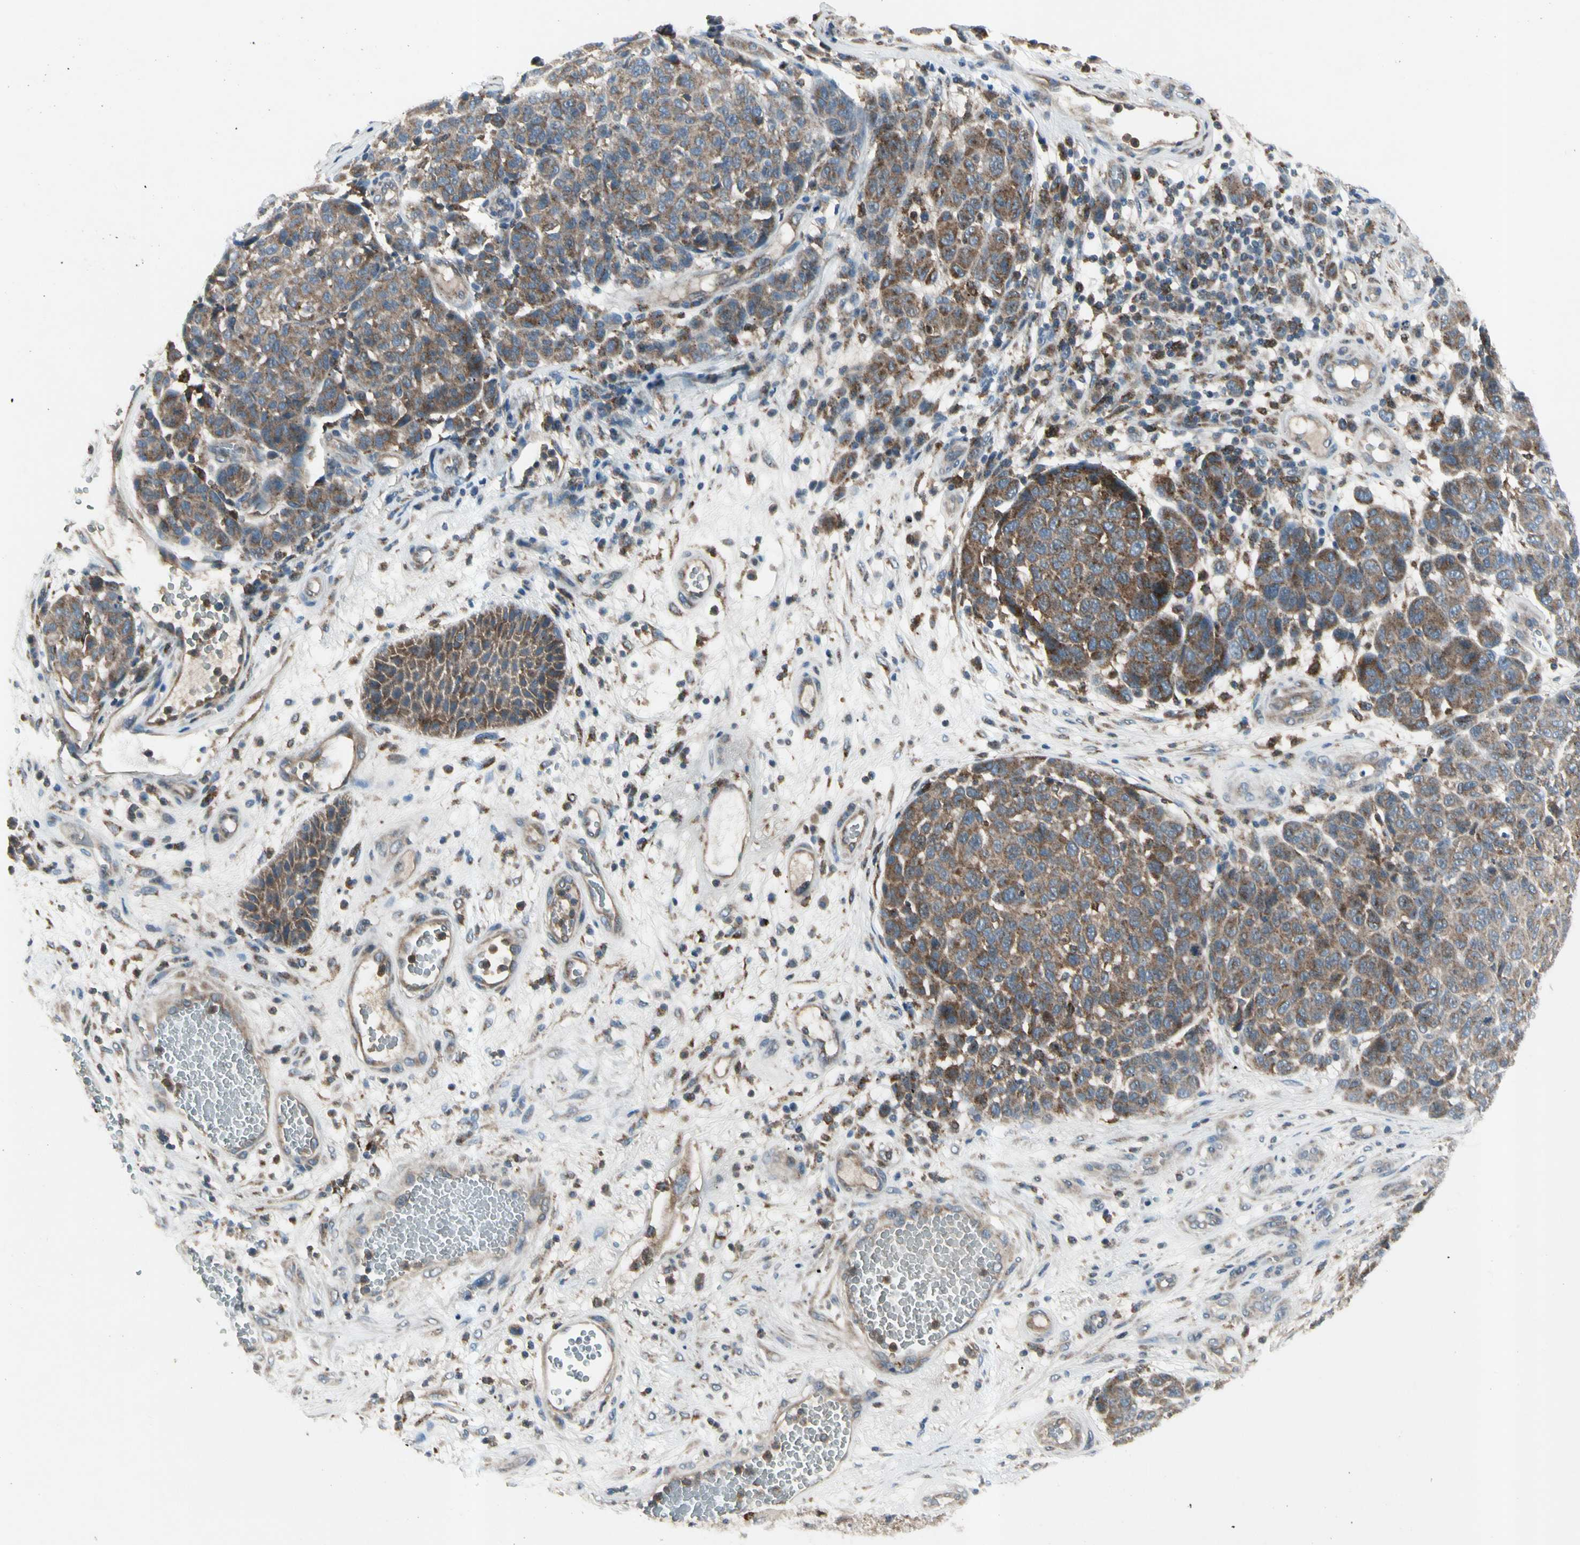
{"staining": {"intensity": "moderate", "quantity": "25%-75%", "location": "cytoplasmic/membranous"}, "tissue": "melanoma", "cell_type": "Tumor cells", "image_type": "cancer", "snomed": [{"axis": "morphology", "description": "Malignant melanoma, NOS"}, {"axis": "topography", "description": "Skin"}], "caption": "Immunohistochemistry (IHC) (DAB (3,3'-diaminobenzidine)) staining of malignant melanoma demonstrates moderate cytoplasmic/membranous protein positivity in approximately 25%-75% of tumor cells.", "gene": "NMI", "patient": {"sex": "male", "age": 59}}